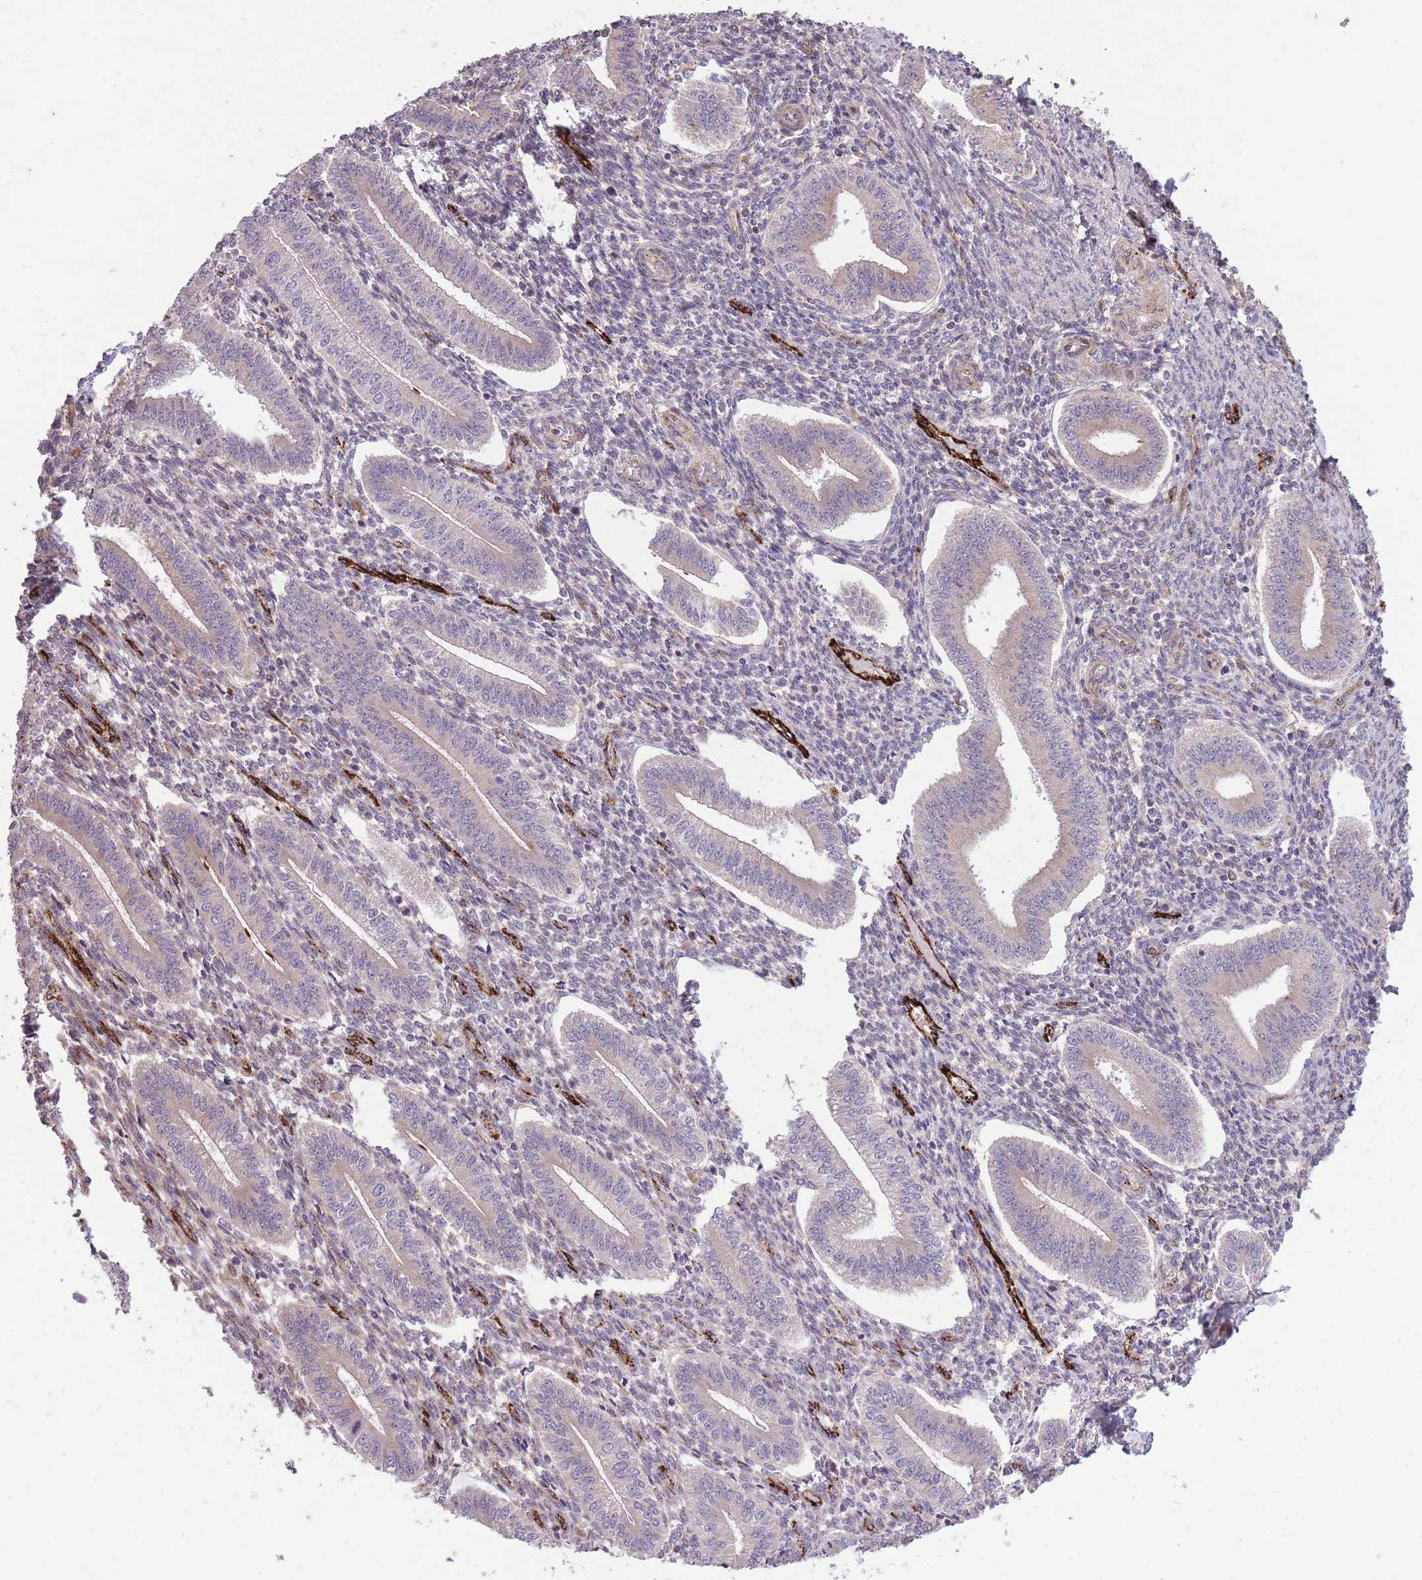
{"staining": {"intensity": "moderate", "quantity": "<25%", "location": "cytoplasmic/membranous"}, "tissue": "endometrium", "cell_type": "Cells in endometrial stroma", "image_type": "normal", "snomed": [{"axis": "morphology", "description": "Normal tissue, NOS"}, {"axis": "topography", "description": "Endometrium"}], "caption": "This is a photomicrograph of immunohistochemistry (IHC) staining of normal endometrium, which shows moderate positivity in the cytoplasmic/membranous of cells in endometrial stroma.", "gene": "CISH", "patient": {"sex": "female", "age": 34}}